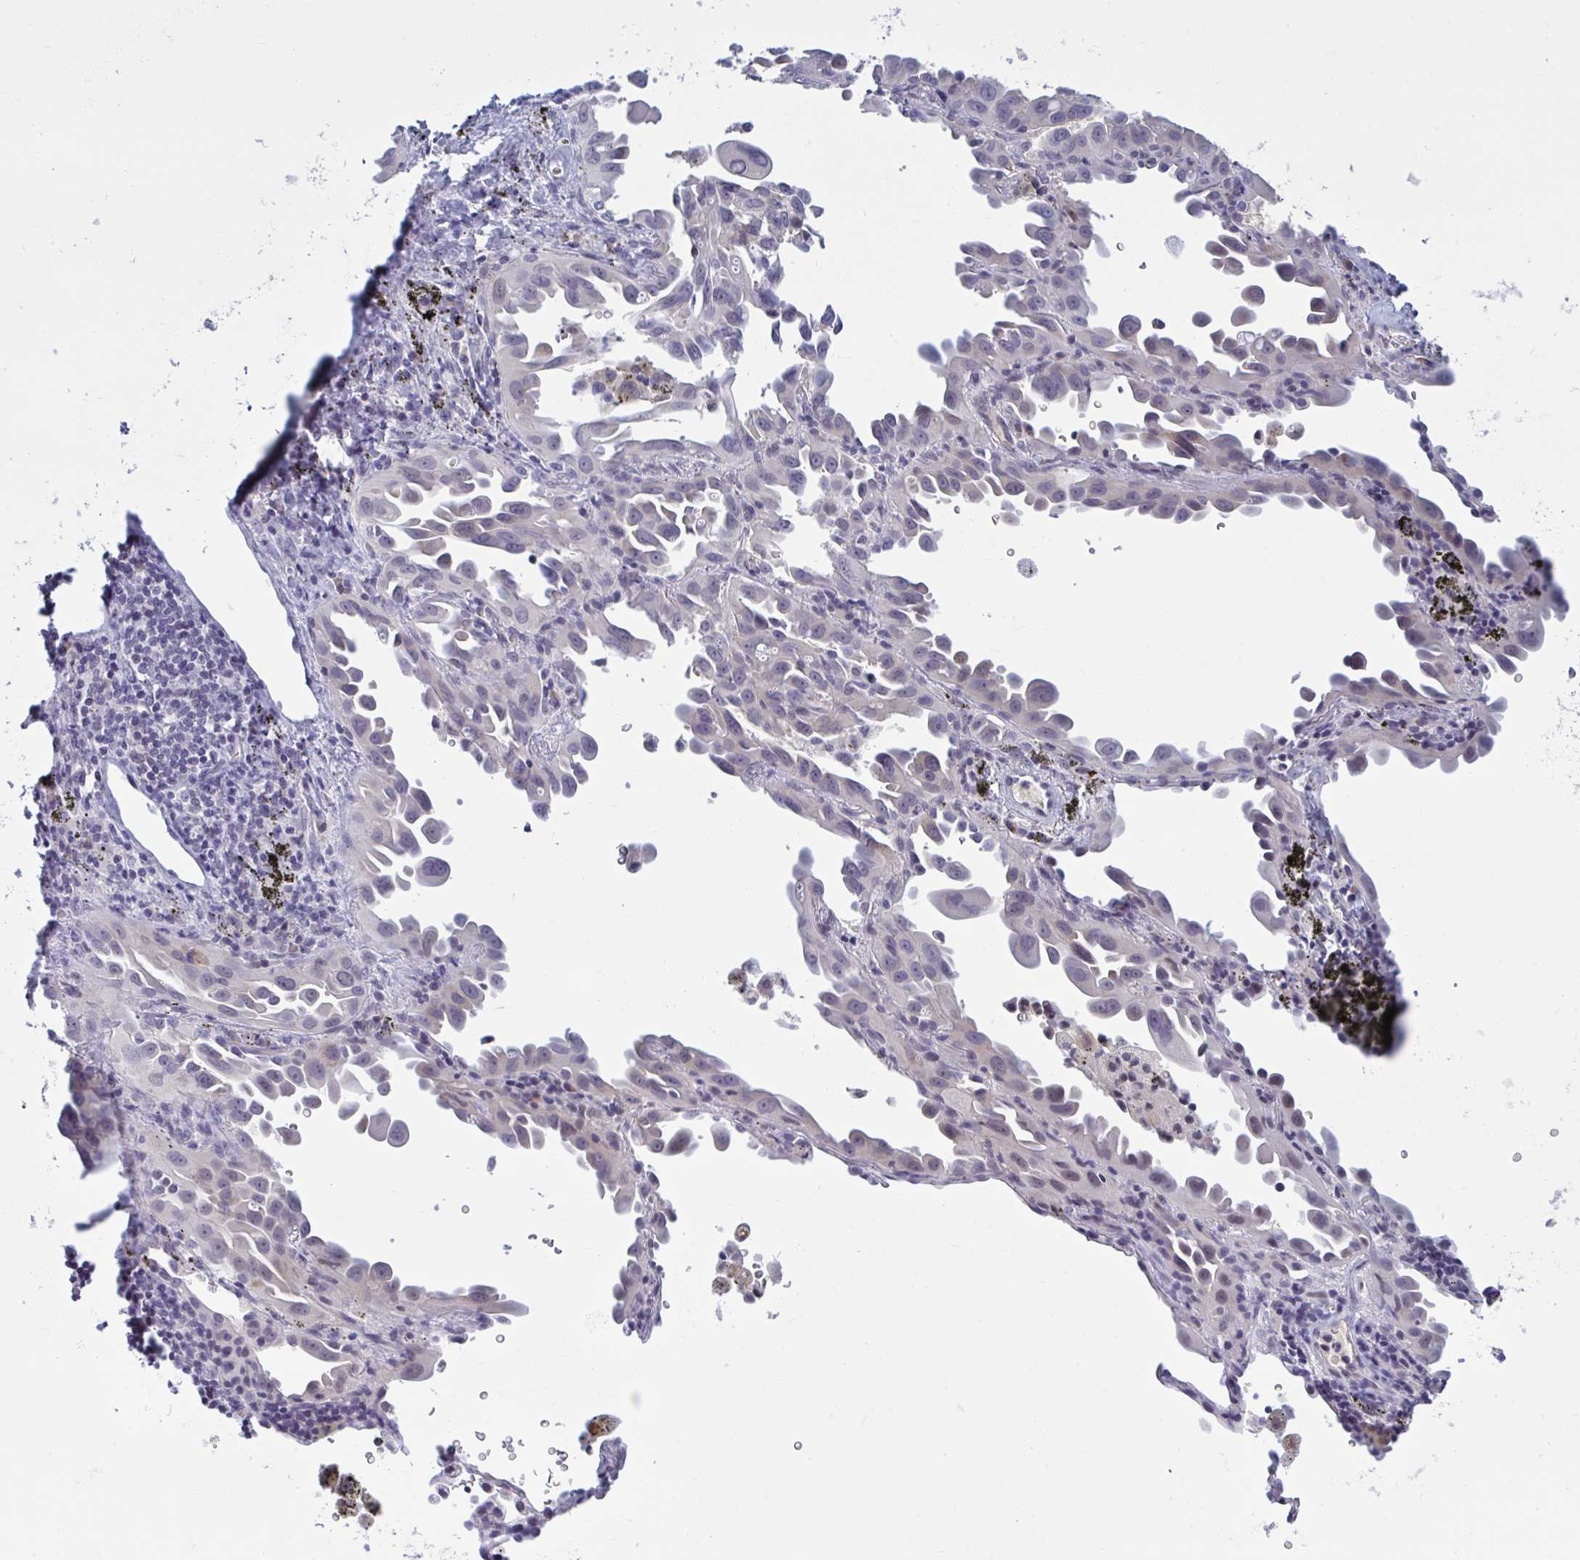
{"staining": {"intensity": "negative", "quantity": "none", "location": "none"}, "tissue": "lung cancer", "cell_type": "Tumor cells", "image_type": "cancer", "snomed": [{"axis": "morphology", "description": "Adenocarcinoma, NOS"}, {"axis": "topography", "description": "Lung"}], "caption": "An image of lung cancer (adenocarcinoma) stained for a protein exhibits no brown staining in tumor cells. (Brightfield microscopy of DAB (3,3'-diaminobenzidine) immunohistochemistry at high magnification).", "gene": "CNGB3", "patient": {"sex": "male", "age": 68}}